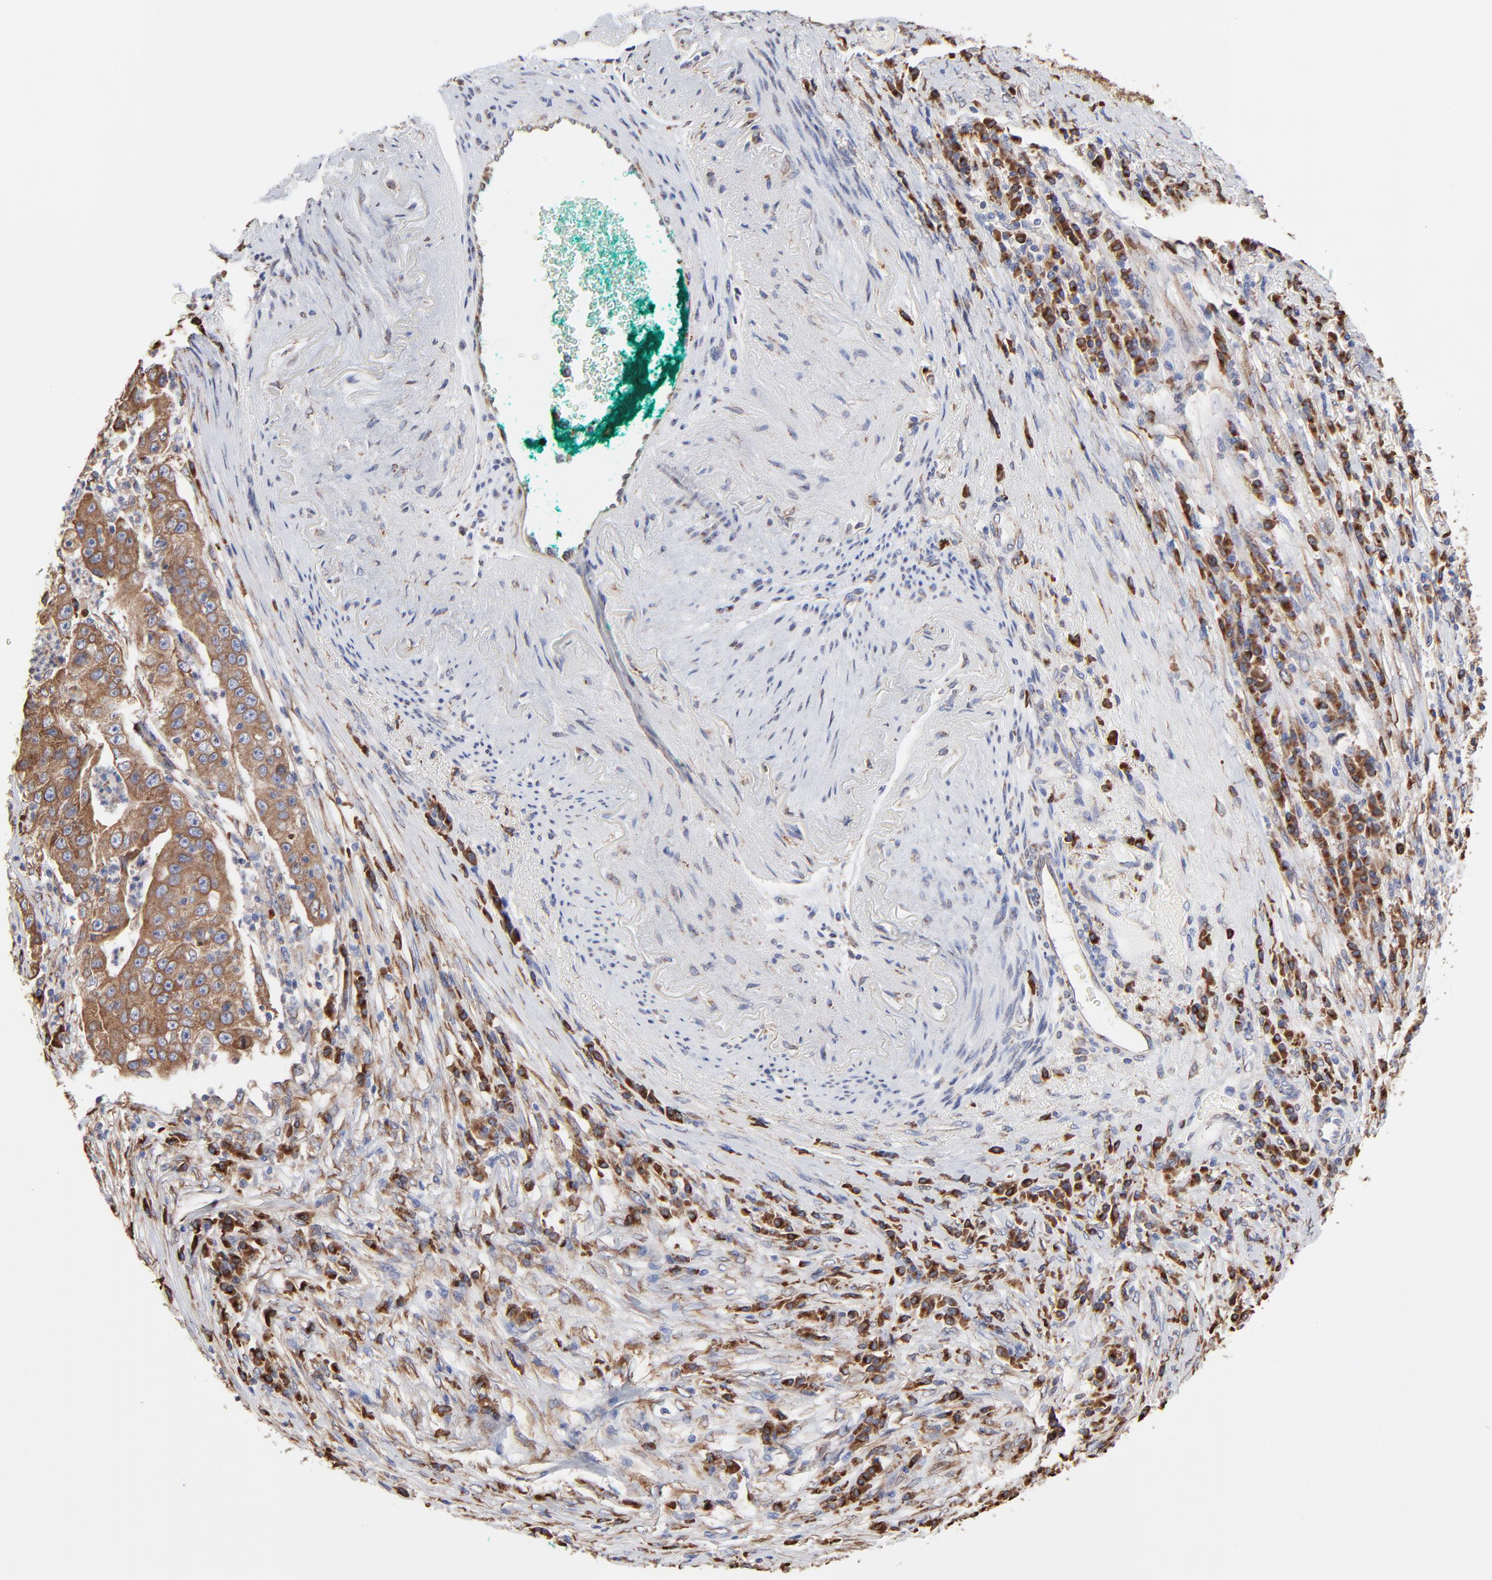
{"staining": {"intensity": "moderate", "quantity": ">75%", "location": "cytoplasmic/membranous"}, "tissue": "lung cancer", "cell_type": "Tumor cells", "image_type": "cancer", "snomed": [{"axis": "morphology", "description": "Squamous cell carcinoma, NOS"}, {"axis": "topography", "description": "Lung"}], "caption": "Human lung squamous cell carcinoma stained with a brown dye shows moderate cytoplasmic/membranous positive expression in about >75% of tumor cells.", "gene": "LMAN1", "patient": {"sex": "male", "age": 64}}